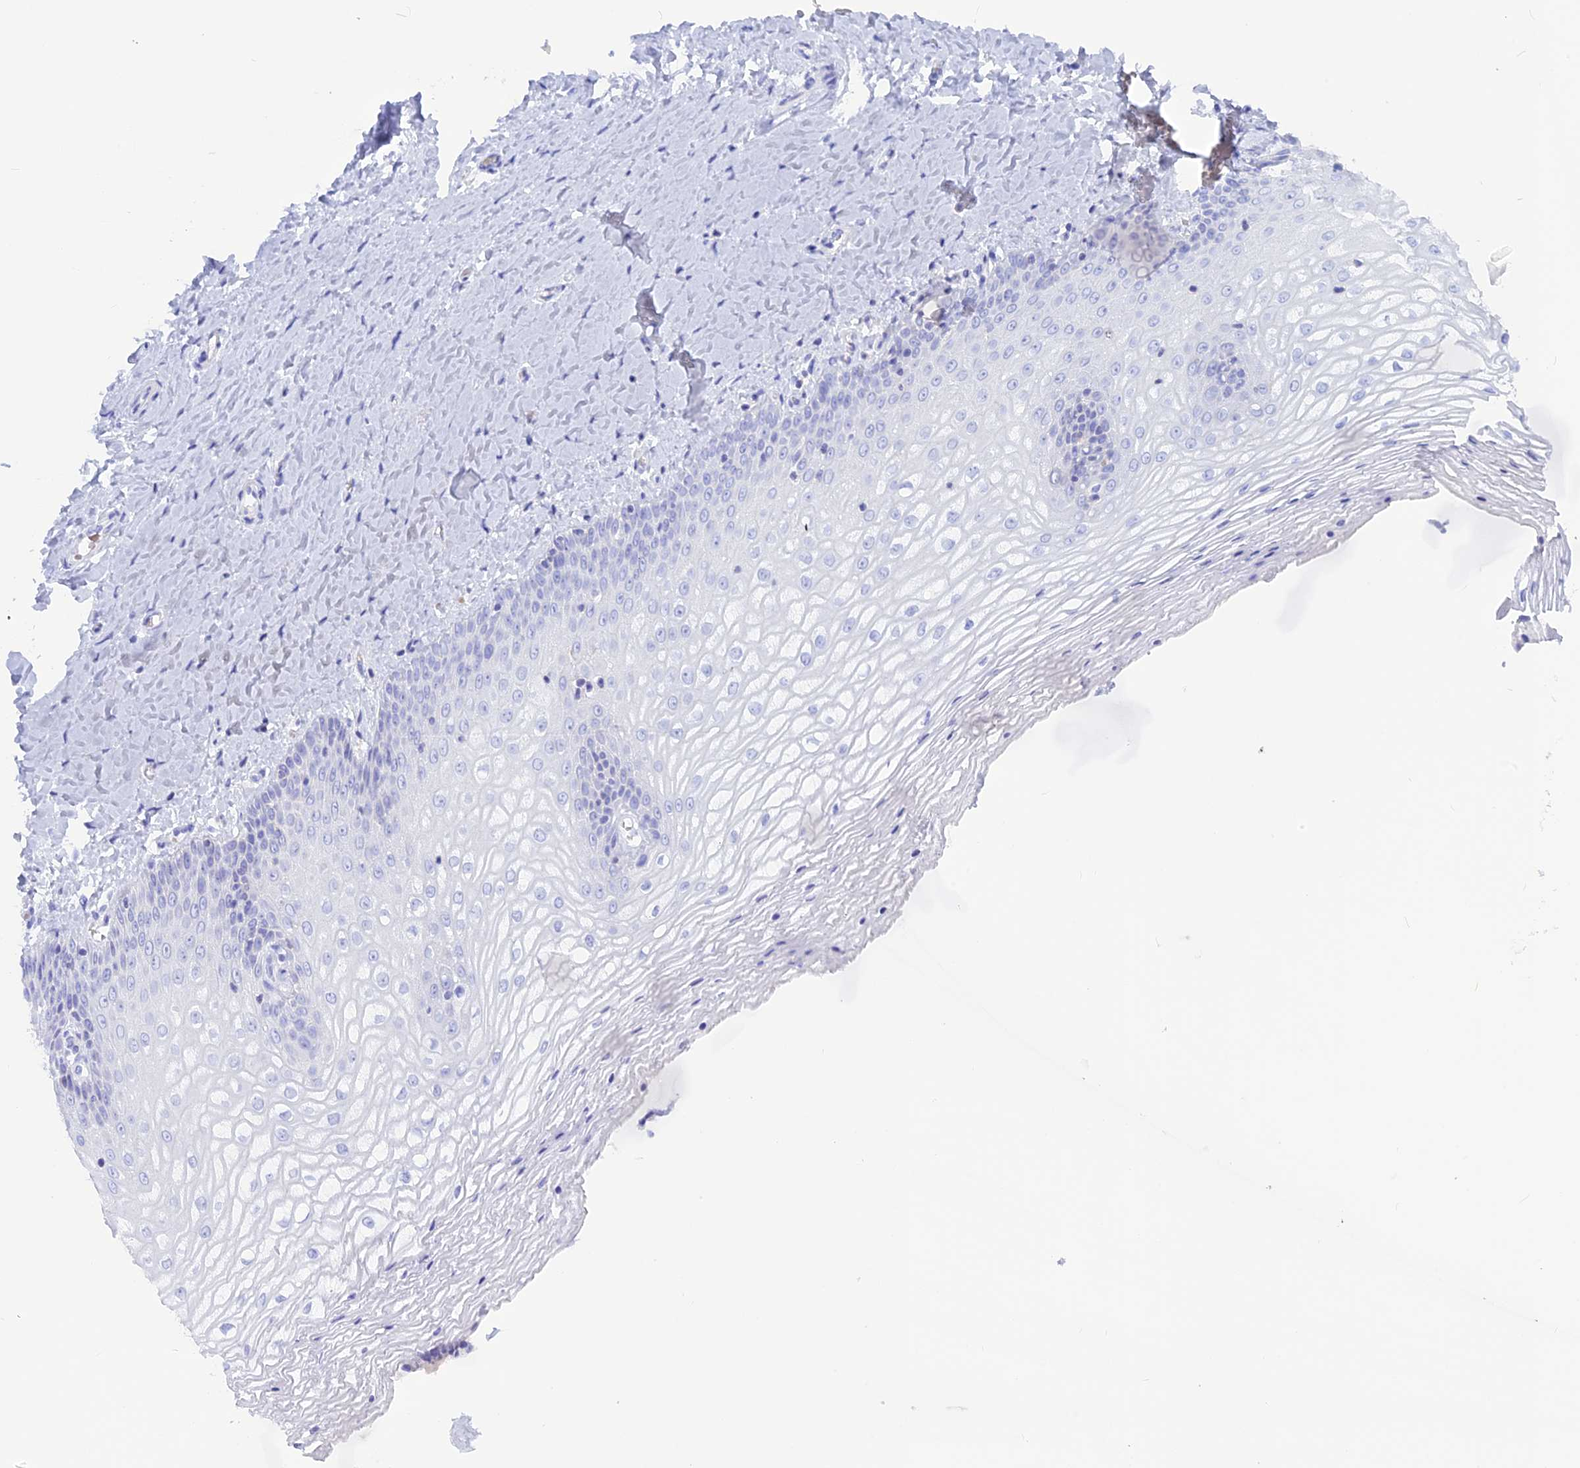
{"staining": {"intensity": "negative", "quantity": "none", "location": "none"}, "tissue": "vagina", "cell_type": "Squamous epithelial cells", "image_type": "normal", "snomed": [{"axis": "morphology", "description": "Normal tissue, NOS"}, {"axis": "topography", "description": "Vagina"}], "caption": "Immunohistochemical staining of unremarkable vagina demonstrates no significant positivity in squamous epithelial cells.", "gene": "GLYATL1B", "patient": {"sex": "female", "age": 65}}